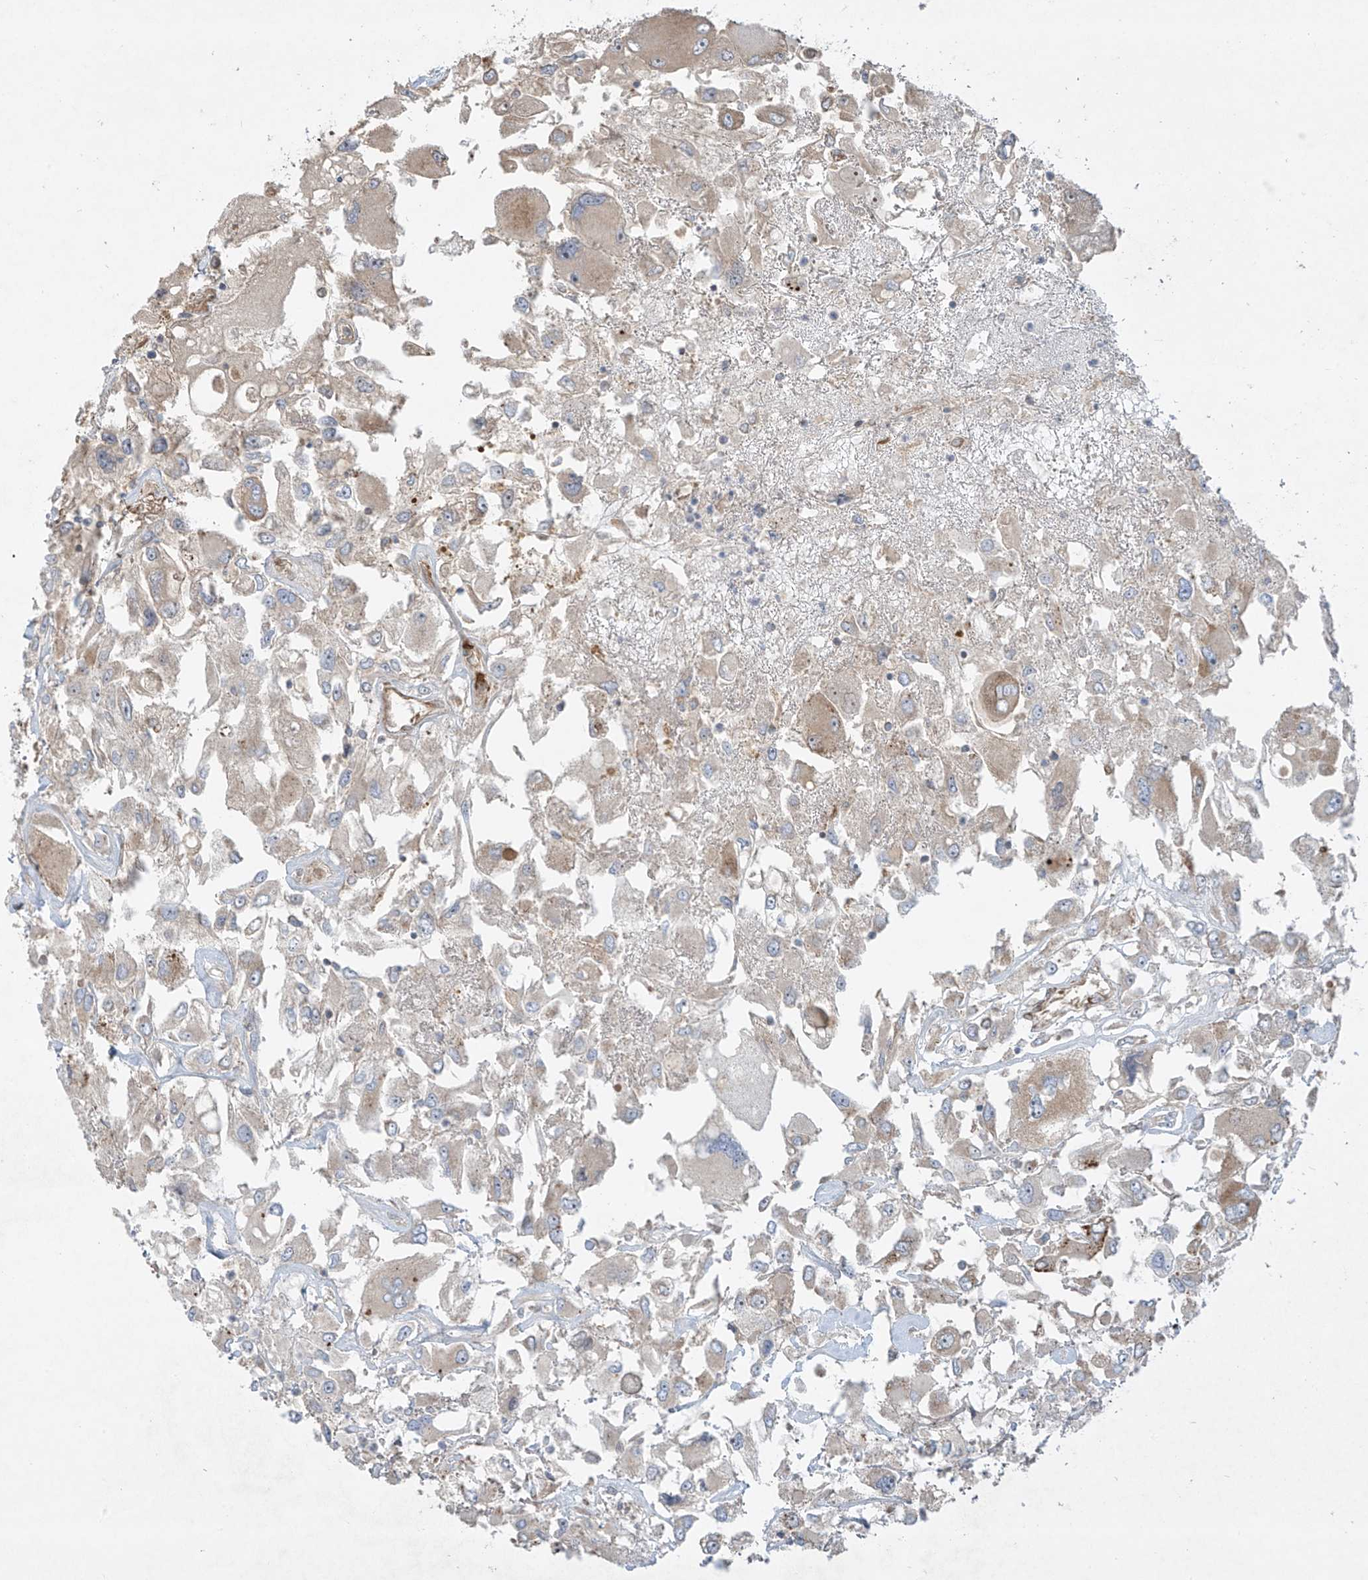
{"staining": {"intensity": "moderate", "quantity": "<25%", "location": "cytoplasmic/membranous"}, "tissue": "renal cancer", "cell_type": "Tumor cells", "image_type": "cancer", "snomed": [{"axis": "morphology", "description": "Adenocarcinoma, NOS"}, {"axis": "topography", "description": "Kidney"}], "caption": "Tumor cells display low levels of moderate cytoplasmic/membranous positivity in about <25% of cells in human renal cancer.", "gene": "DDIT4", "patient": {"sex": "female", "age": 52}}